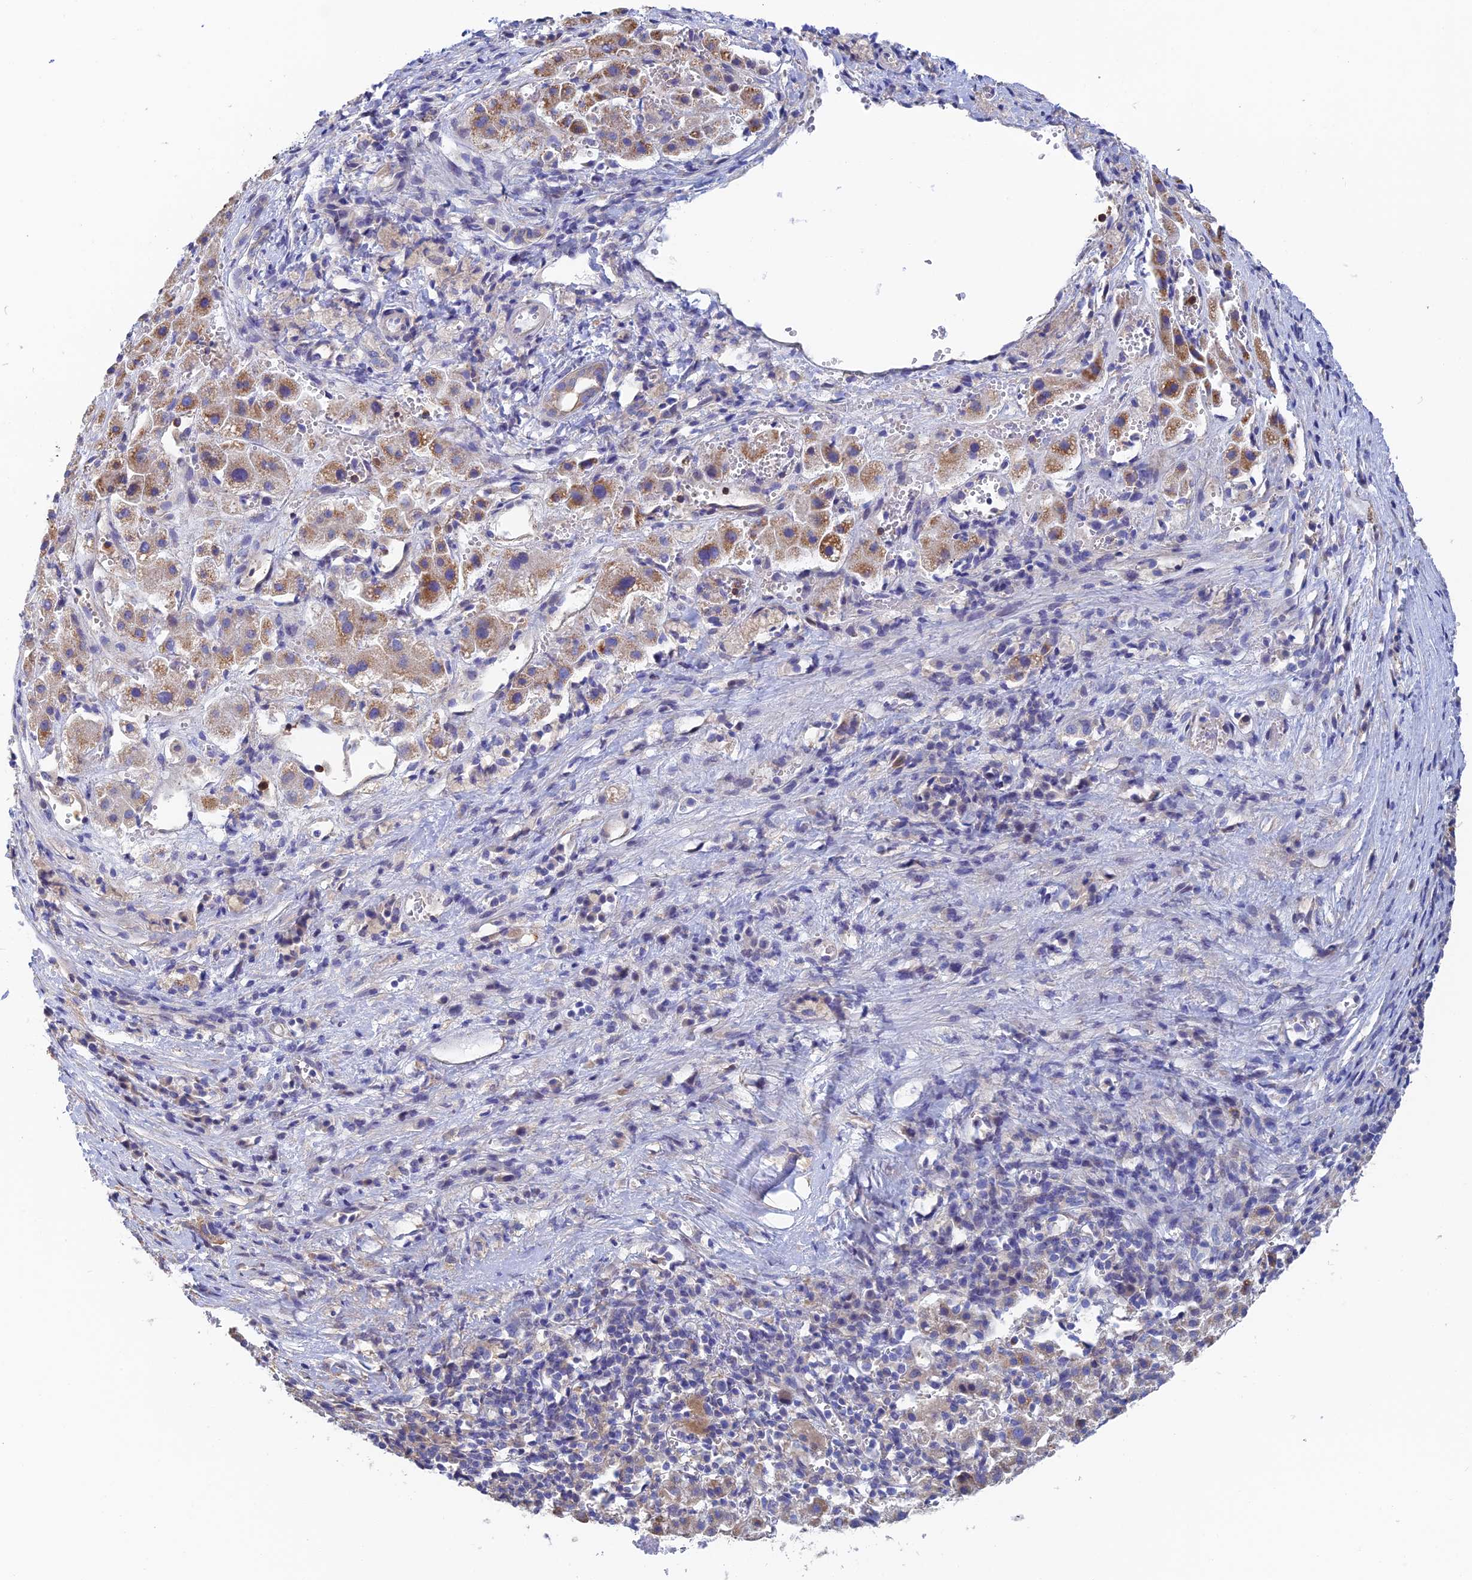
{"staining": {"intensity": "weak", "quantity": ">75%", "location": "cytoplasmic/membranous"}, "tissue": "liver cancer", "cell_type": "Tumor cells", "image_type": "cancer", "snomed": [{"axis": "morphology", "description": "Carcinoma, Hepatocellular, NOS"}, {"axis": "topography", "description": "Liver"}], "caption": "Immunohistochemical staining of liver hepatocellular carcinoma demonstrates low levels of weak cytoplasmic/membranous protein positivity in about >75% of tumor cells. (brown staining indicates protein expression, while blue staining denotes nuclei).", "gene": "DCTN2", "patient": {"sex": "female", "age": 58}}